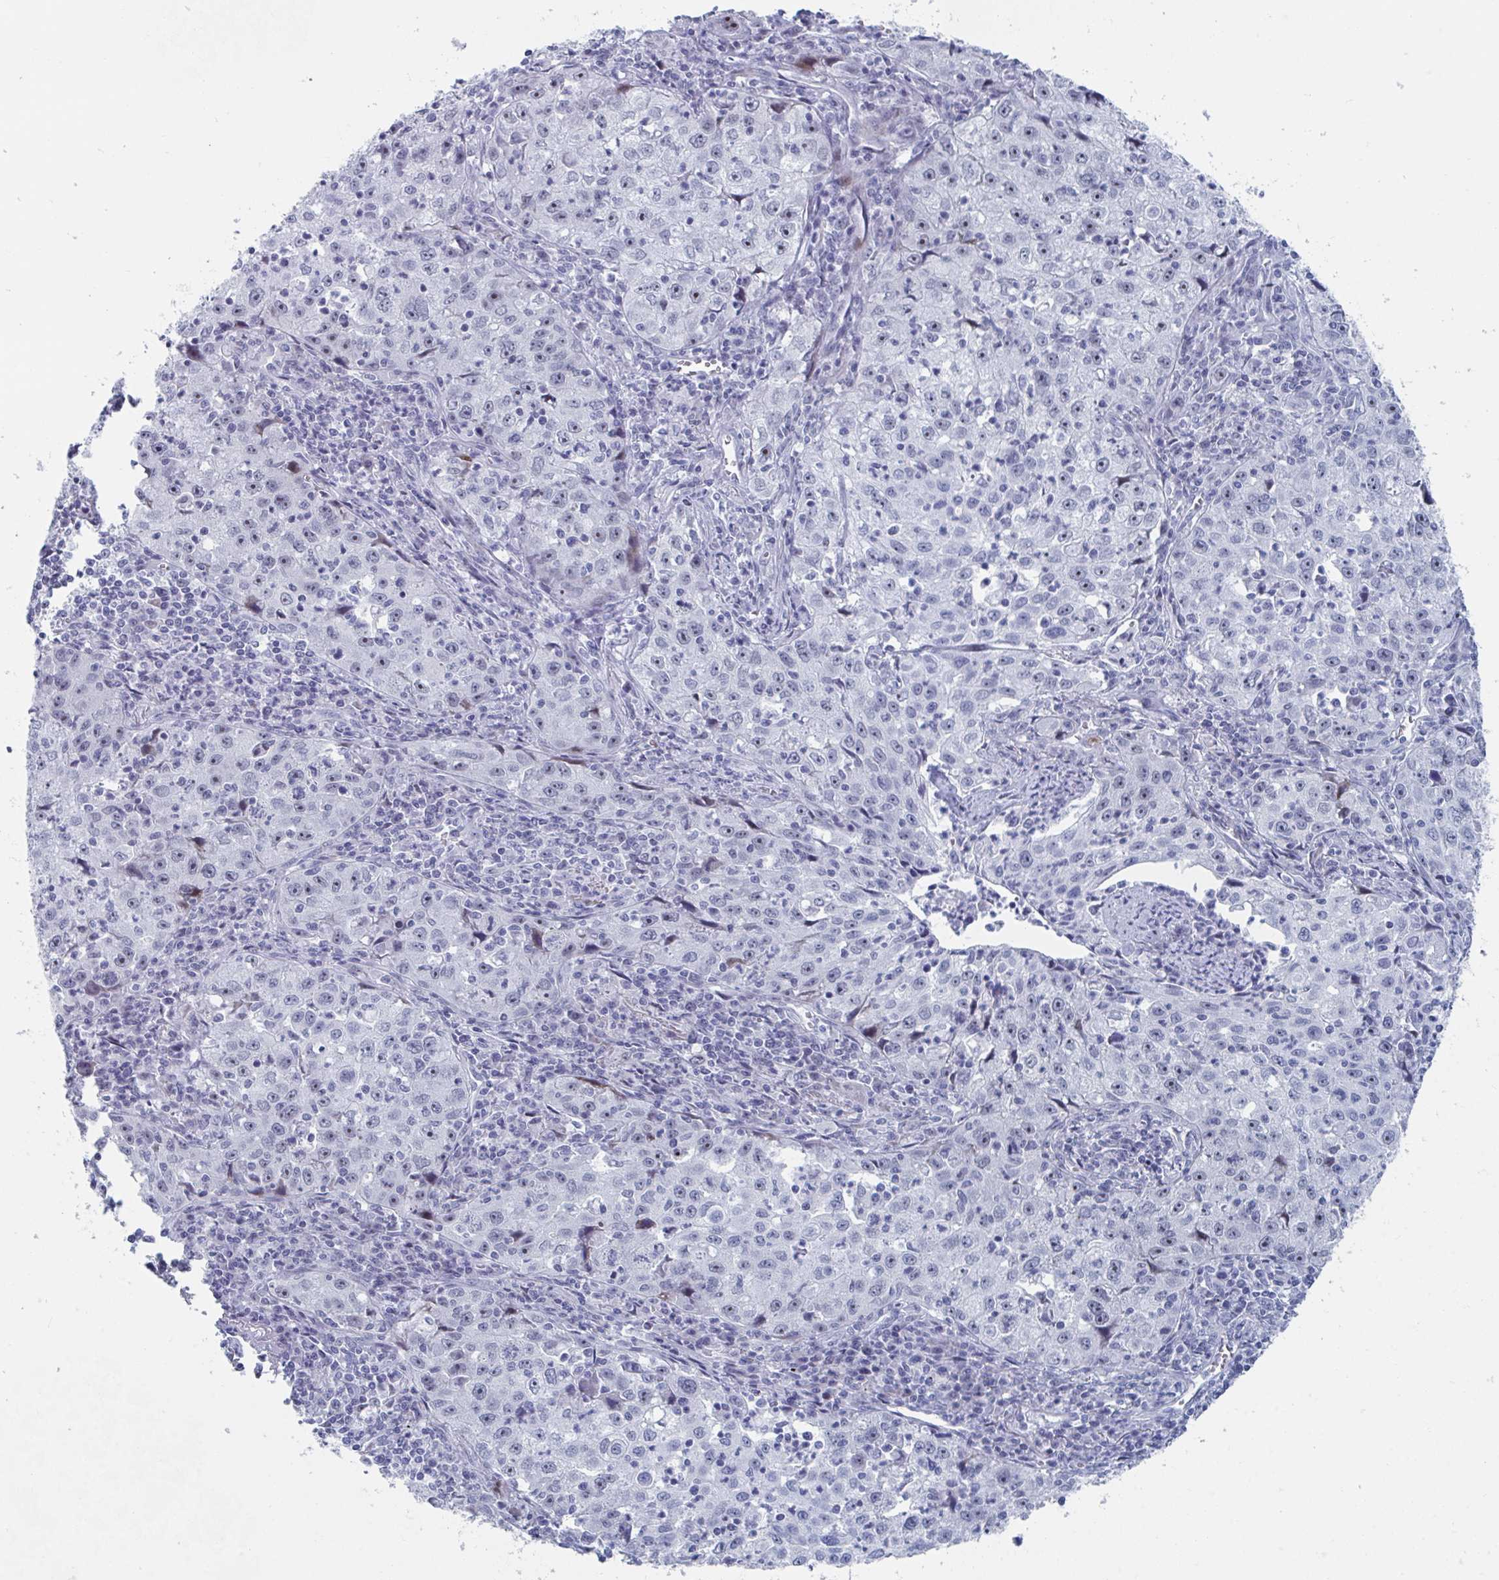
{"staining": {"intensity": "moderate", "quantity": "<25%", "location": "nuclear"}, "tissue": "lung cancer", "cell_type": "Tumor cells", "image_type": "cancer", "snomed": [{"axis": "morphology", "description": "Squamous cell carcinoma, NOS"}, {"axis": "topography", "description": "Lung"}], "caption": "Approximately <25% of tumor cells in lung cancer exhibit moderate nuclear protein positivity as visualized by brown immunohistochemical staining.", "gene": "NR1H2", "patient": {"sex": "male", "age": 71}}